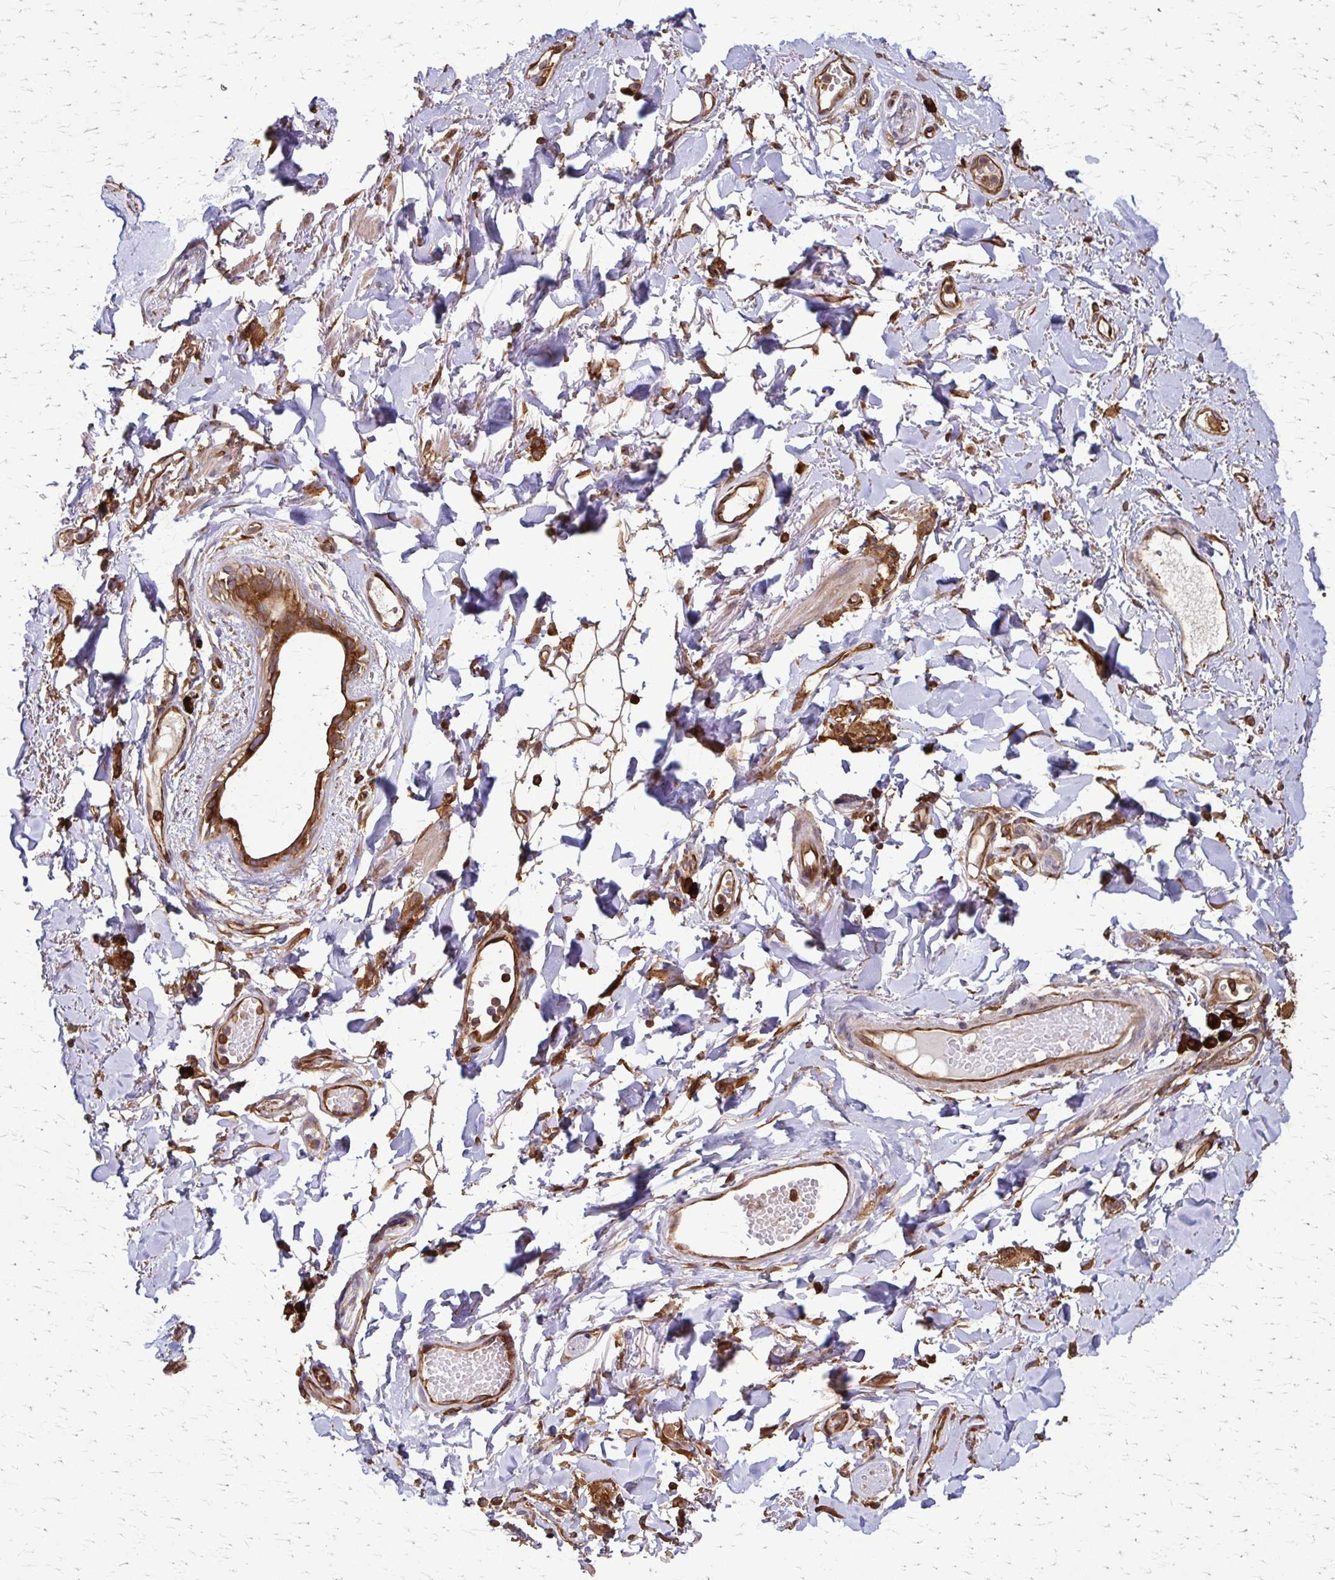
{"staining": {"intensity": "moderate", "quantity": "<25%", "location": "cytoplasmic/membranous"}, "tissue": "adipose tissue", "cell_type": "Adipocytes", "image_type": "normal", "snomed": [{"axis": "morphology", "description": "Normal tissue, NOS"}, {"axis": "topography", "description": "Anal"}, {"axis": "topography", "description": "Peripheral nerve tissue"}], "caption": "IHC of unremarkable human adipose tissue shows low levels of moderate cytoplasmic/membranous positivity in about <25% of adipocytes.", "gene": "EEF2", "patient": {"sex": "male", "age": 78}}